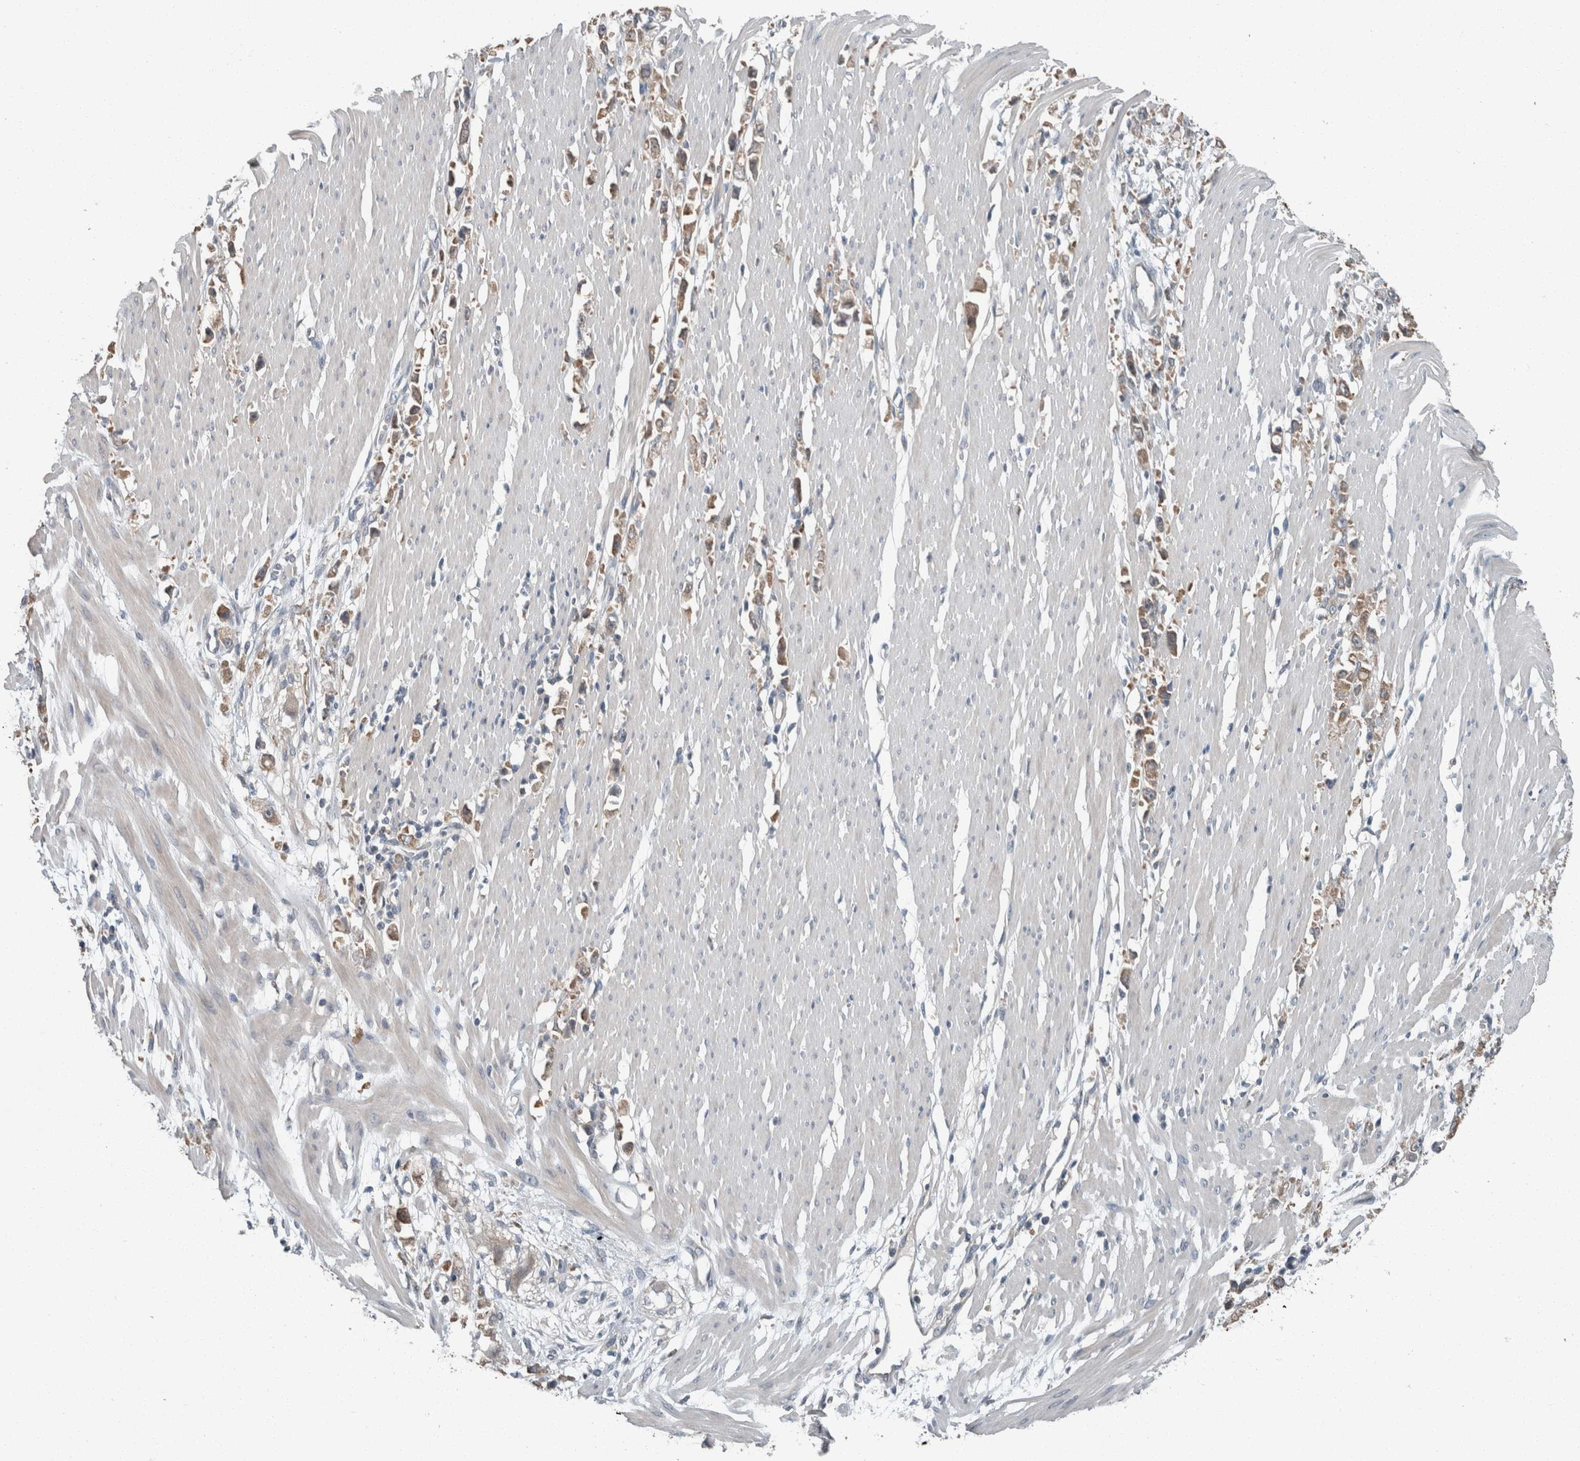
{"staining": {"intensity": "weak", "quantity": ">75%", "location": "cytoplasmic/membranous"}, "tissue": "stomach cancer", "cell_type": "Tumor cells", "image_type": "cancer", "snomed": [{"axis": "morphology", "description": "Adenocarcinoma, NOS"}, {"axis": "topography", "description": "Stomach"}], "caption": "Immunohistochemistry (IHC) staining of stomach cancer (adenocarcinoma), which displays low levels of weak cytoplasmic/membranous staining in approximately >75% of tumor cells indicating weak cytoplasmic/membranous protein staining. The staining was performed using DAB (3,3'-diaminobenzidine) (brown) for protein detection and nuclei were counterstained in hematoxylin (blue).", "gene": "KNTC1", "patient": {"sex": "female", "age": 59}}